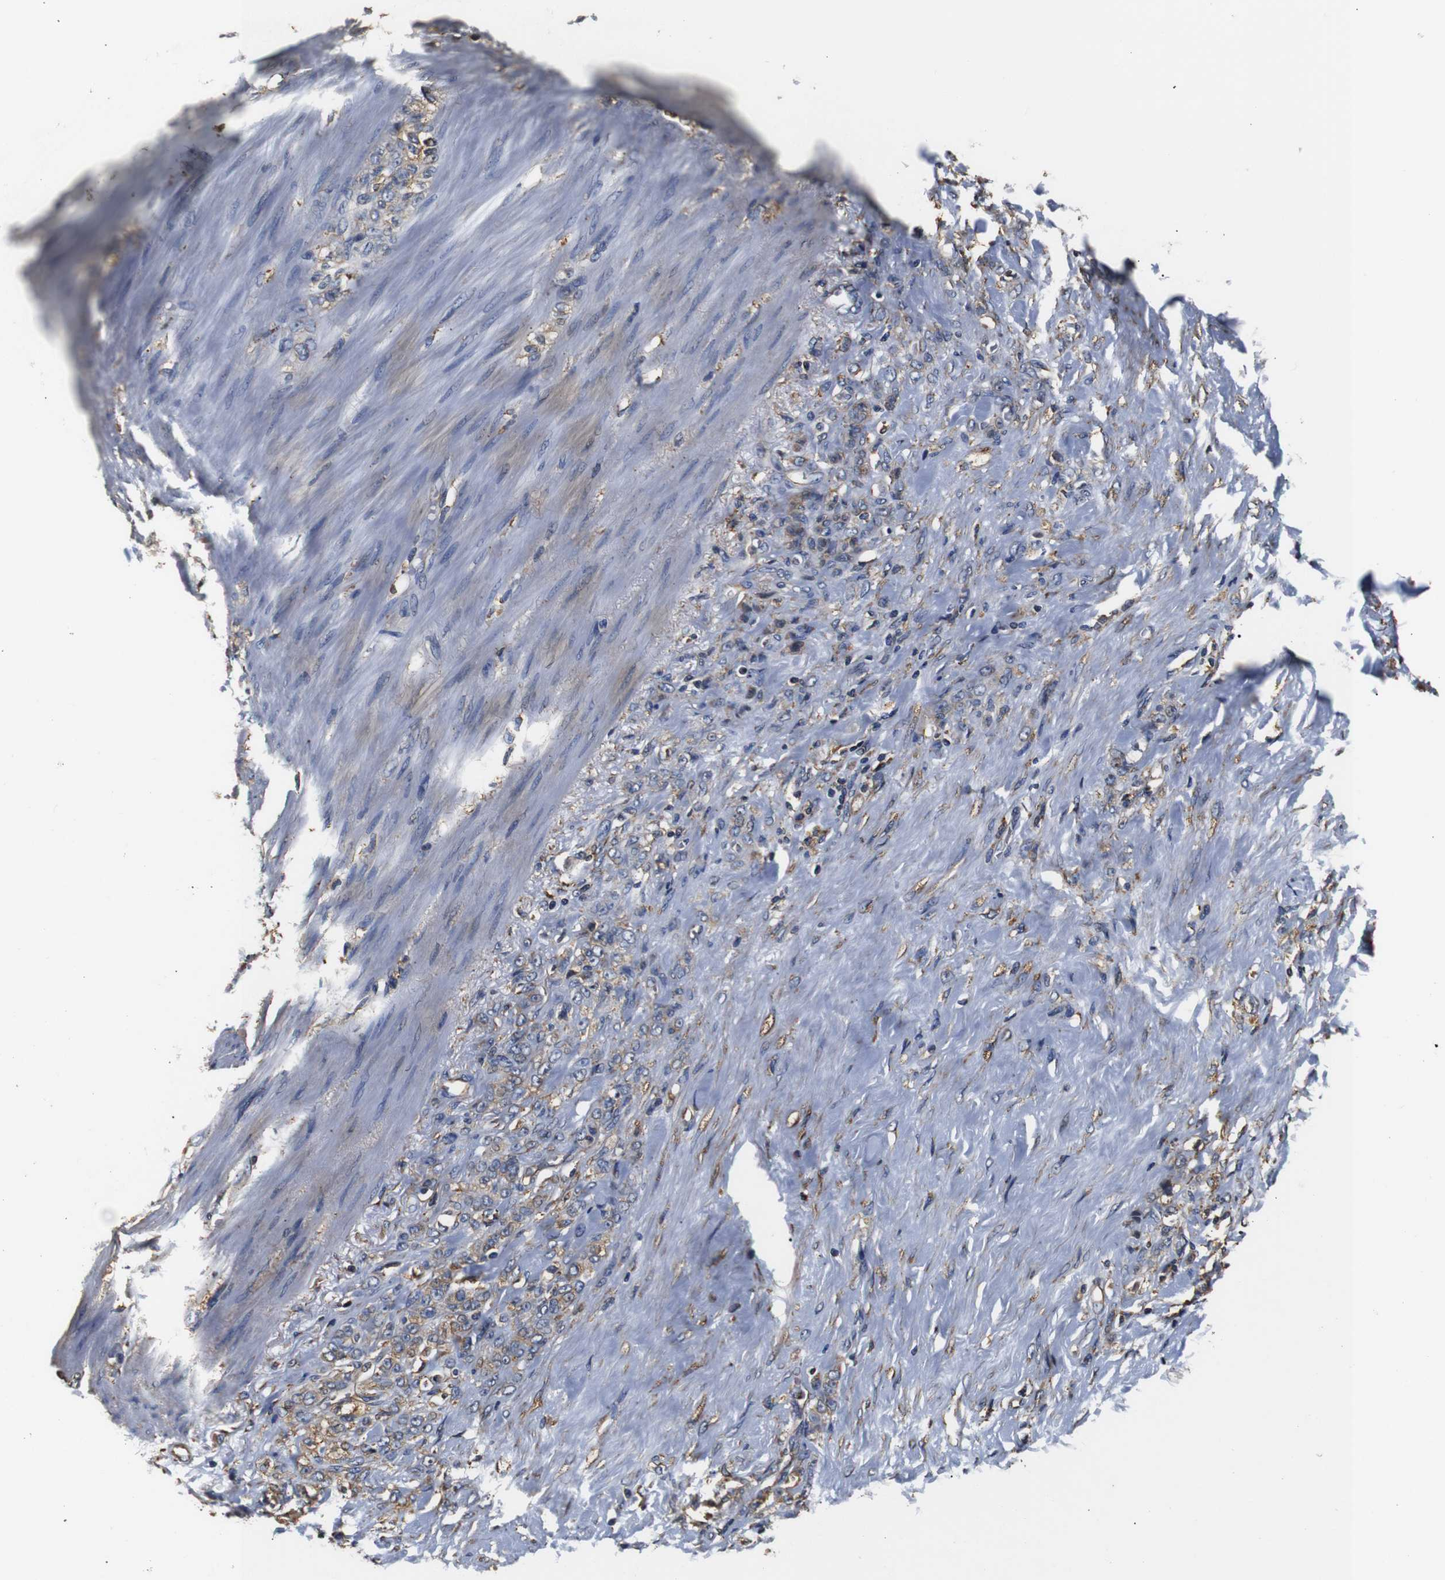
{"staining": {"intensity": "weak", "quantity": "25%-75%", "location": "cytoplasmic/membranous"}, "tissue": "stomach cancer", "cell_type": "Tumor cells", "image_type": "cancer", "snomed": [{"axis": "morphology", "description": "Adenocarcinoma, NOS"}, {"axis": "topography", "description": "Stomach"}], "caption": "Immunohistochemical staining of human stomach cancer (adenocarcinoma) reveals low levels of weak cytoplasmic/membranous staining in about 25%-75% of tumor cells. The staining was performed using DAB (3,3'-diaminobenzidine) to visualize the protein expression in brown, while the nuclei were stained in blue with hematoxylin (Magnification: 20x).", "gene": "HHIP", "patient": {"sex": "male", "age": 82}}